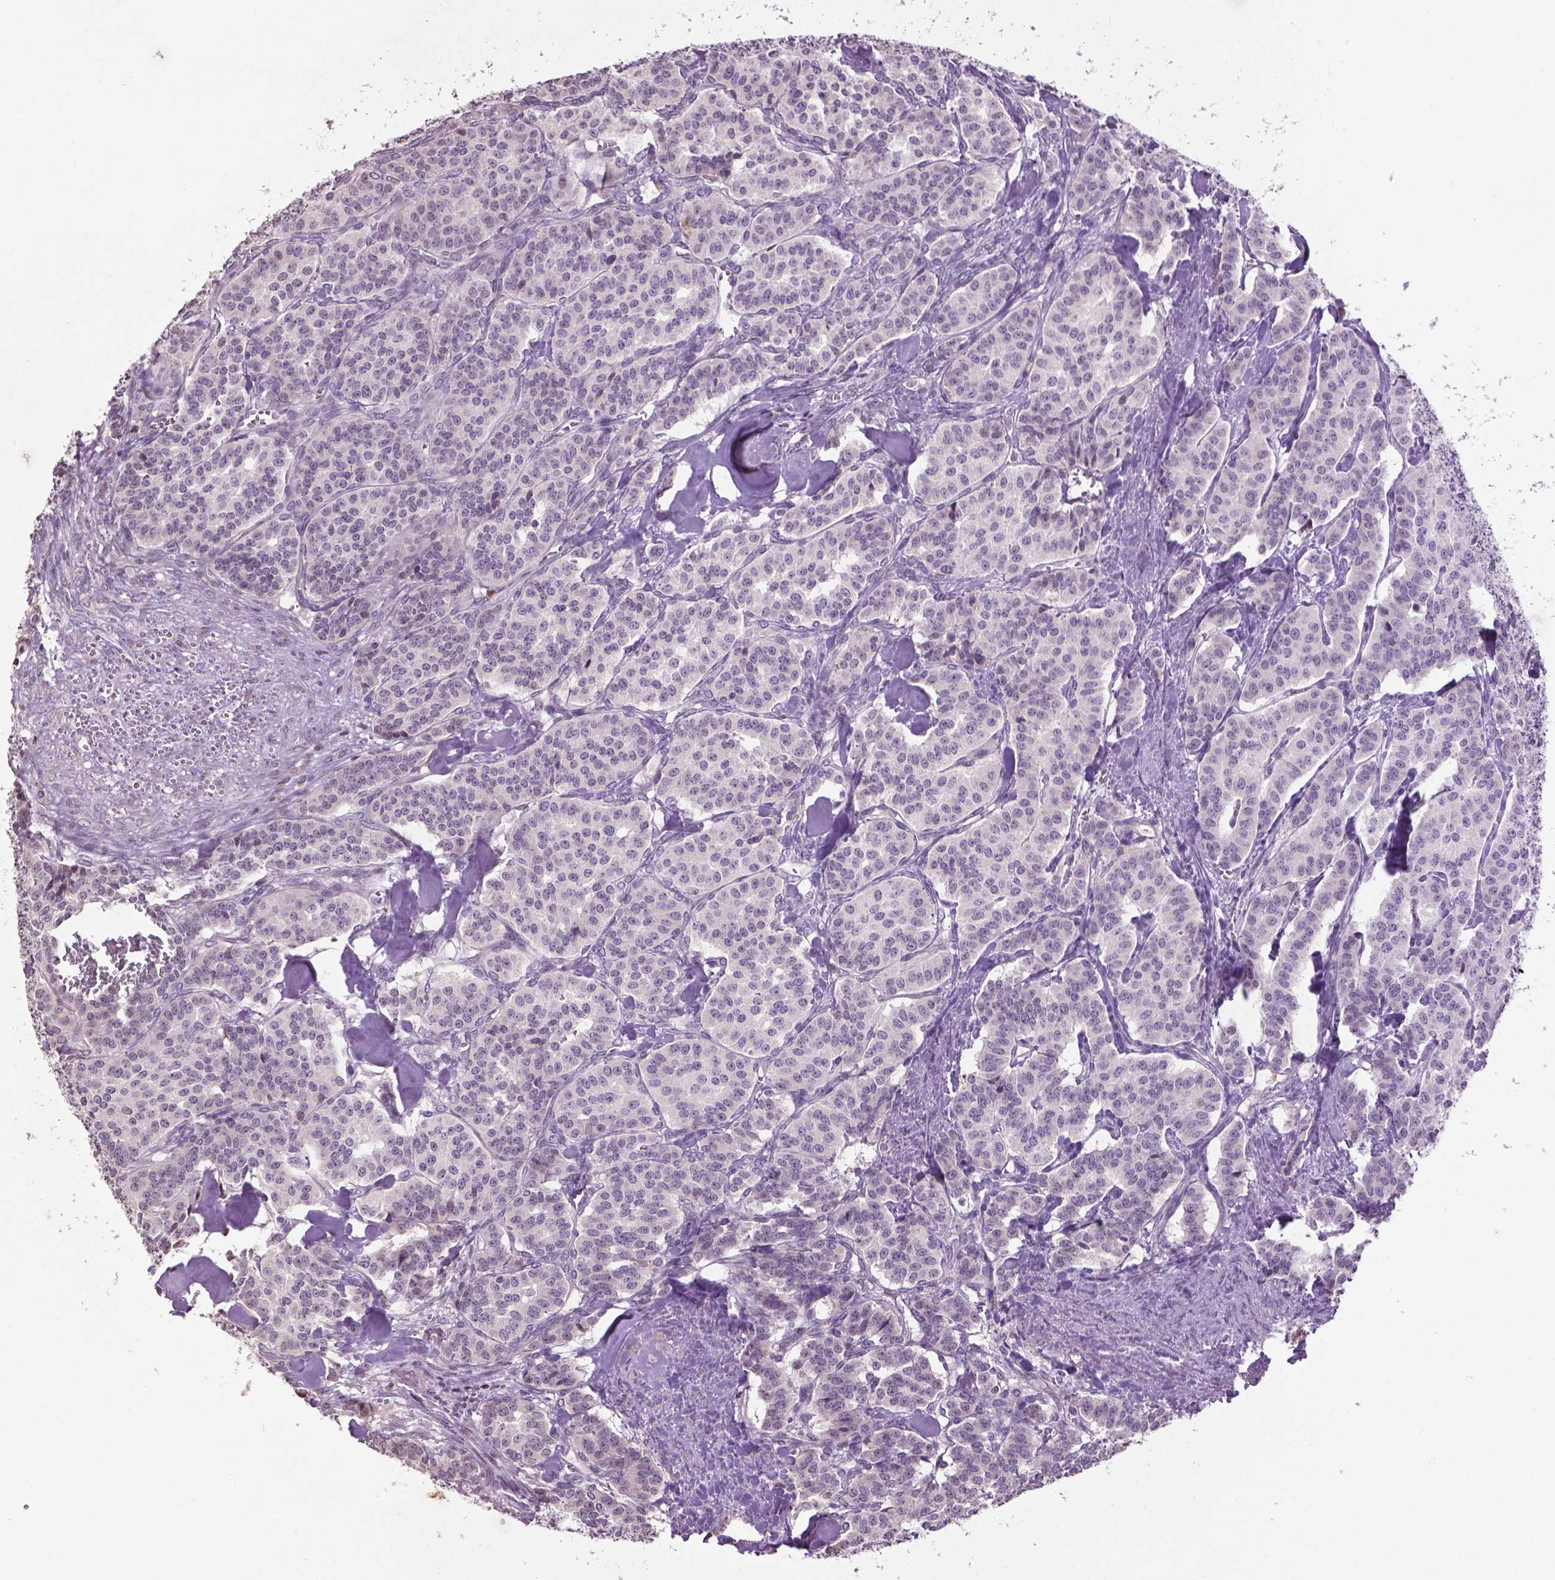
{"staining": {"intensity": "negative", "quantity": "none", "location": "none"}, "tissue": "carcinoid", "cell_type": "Tumor cells", "image_type": "cancer", "snomed": [{"axis": "morphology", "description": "Normal tissue, NOS"}, {"axis": "morphology", "description": "Carcinoid, malignant, NOS"}, {"axis": "topography", "description": "Lung"}], "caption": "Immunohistochemical staining of human carcinoid reveals no significant positivity in tumor cells.", "gene": "NTNG2", "patient": {"sex": "female", "age": 46}}